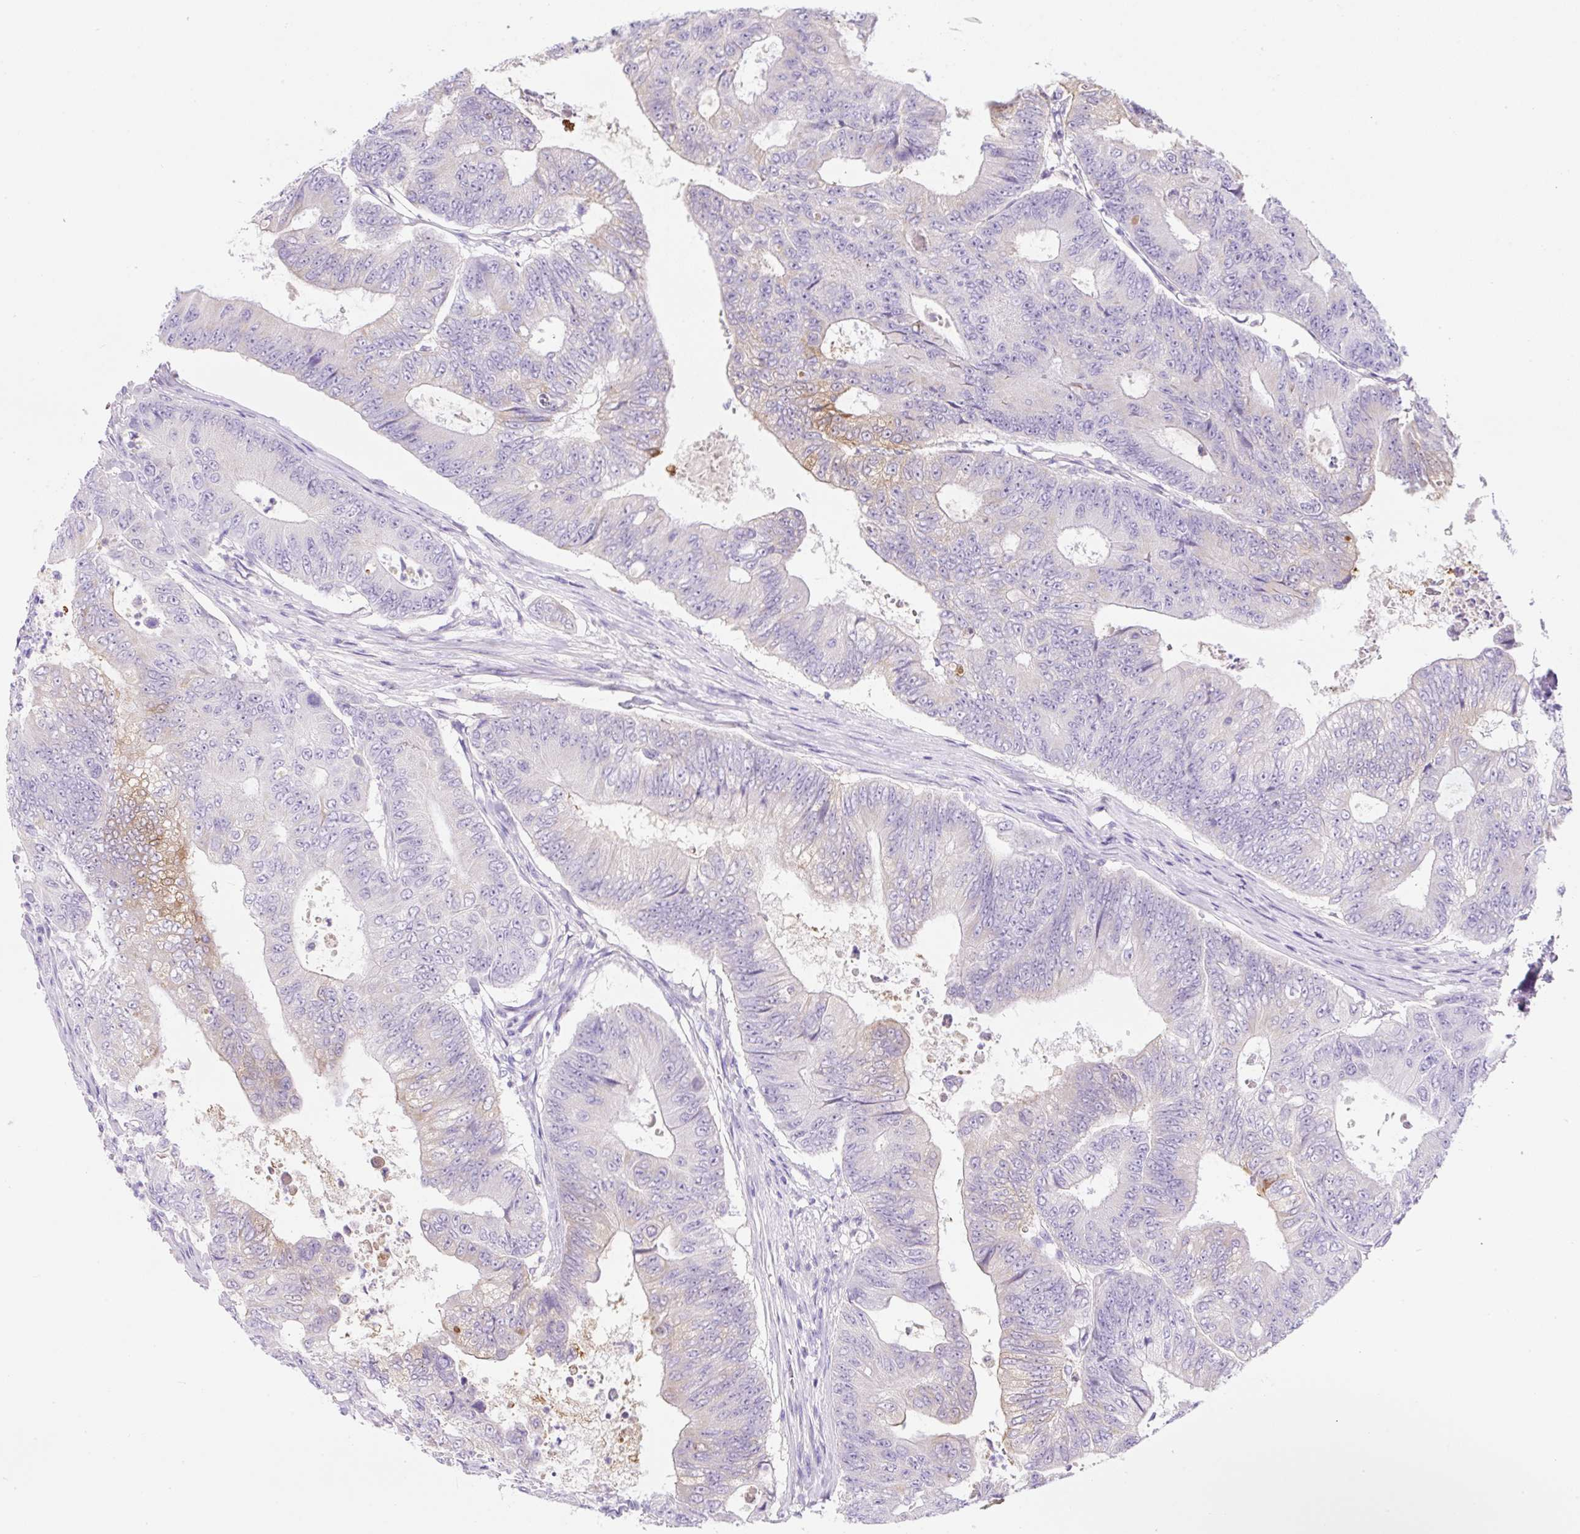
{"staining": {"intensity": "moderate", "quantity": "<25%", "location": "cytoplasmic/membranous"}, "tissue": "colorectal cancer", "cell_type": "Tumor cells", "image_type": "cancer", "snomed": [{"axis": "morphology", "description": "Adenocarcinoma, NOS"}, {"axis": "topography", "description": "Colon"}], "caption": "A brown stain labels moderate cytoplasmic/membranous positivity of a protein in colorectal adenocarcinoma tumor cells.", "gene": "NDST3", "patient": {"sex": "female", "age": 48}}